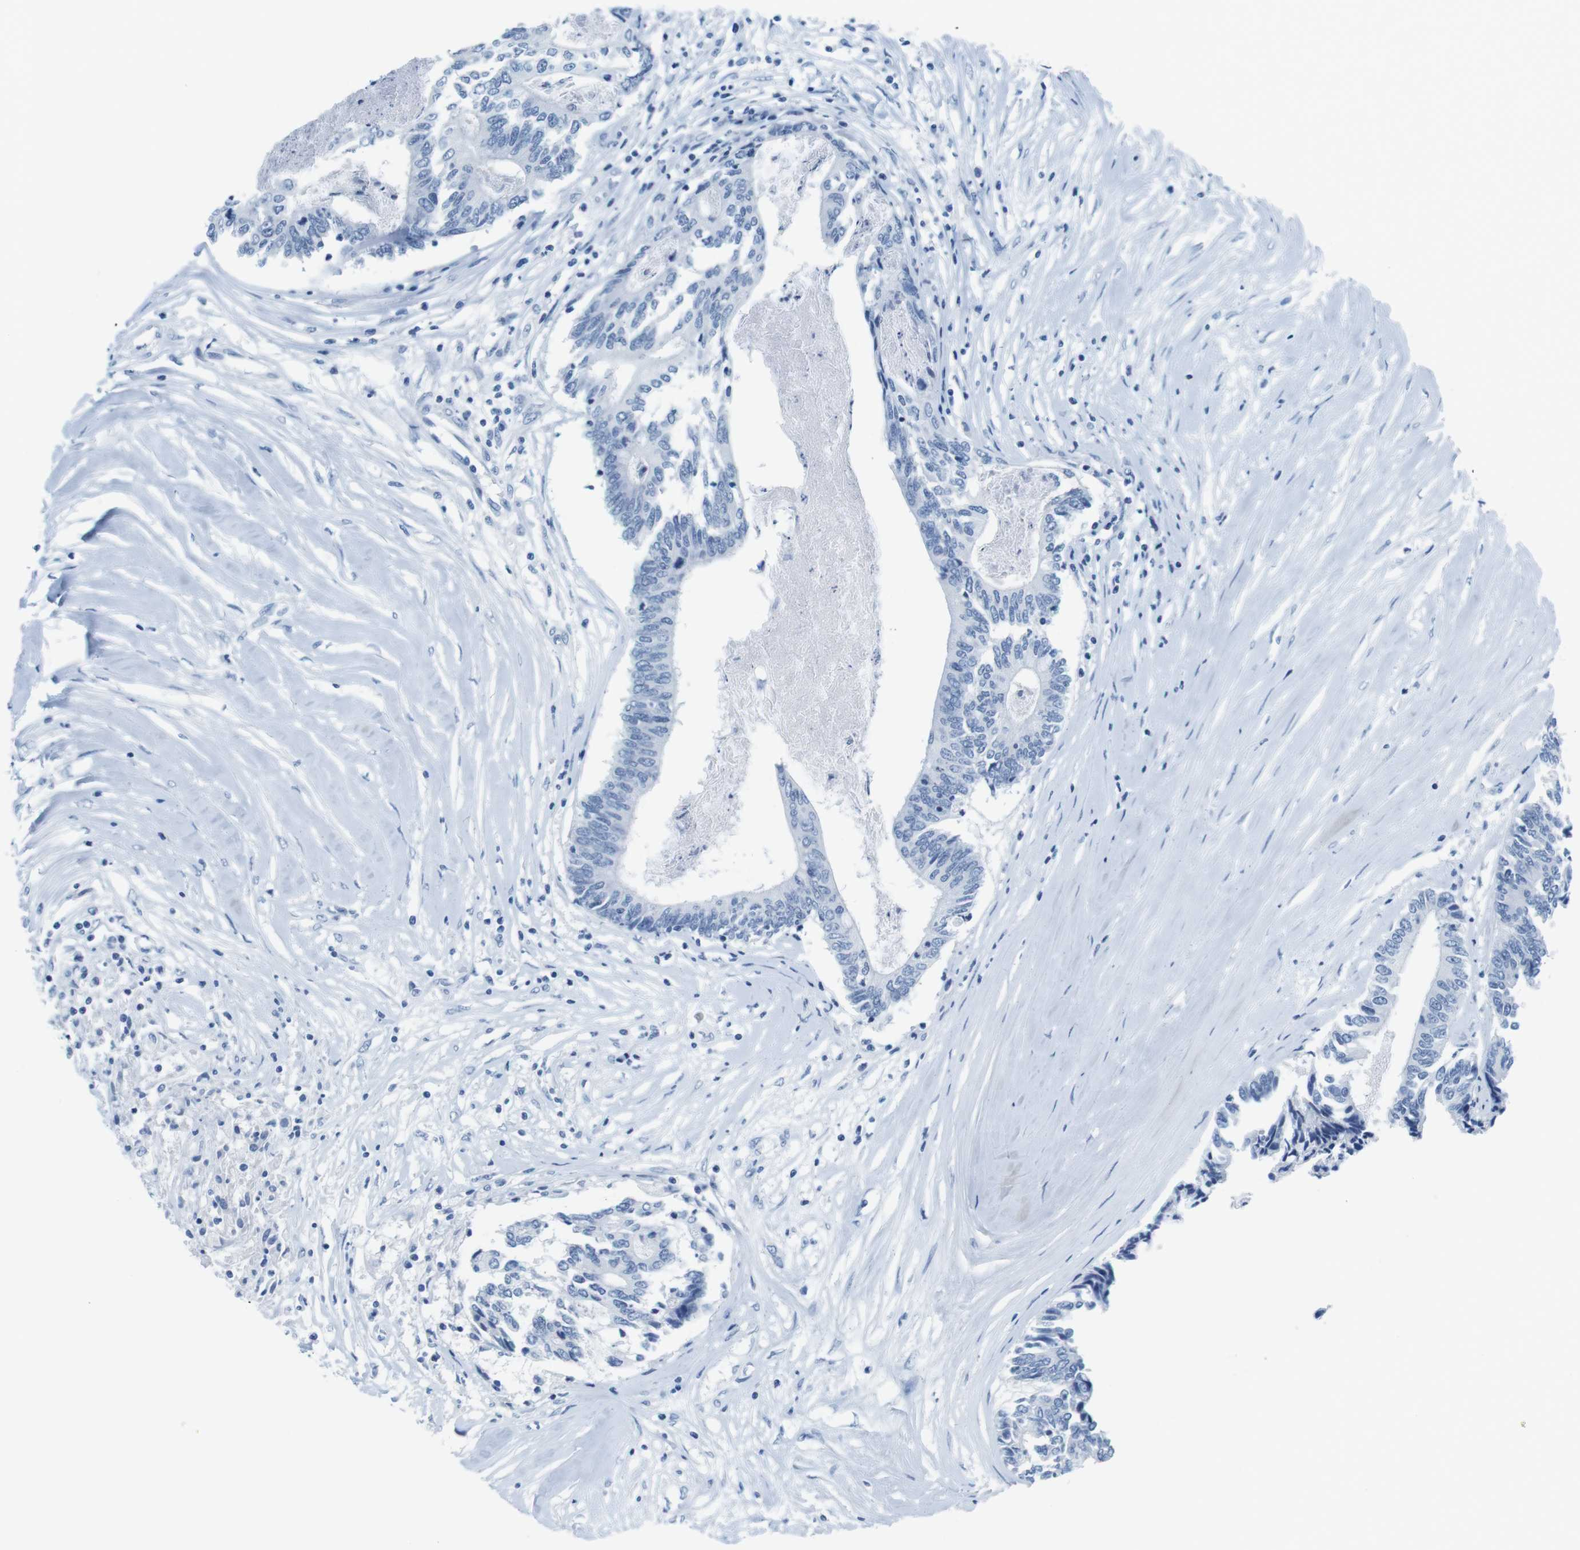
{"staining": {"intensity": "negative", "quantity": "none", "location": "none"}, "tissue": "colorectal cancer", "cell_type": "Tumor cells", "image_type": "cancer", "snomed": [{"axis": "morphology", "description": "Adenocarcinoma, NOS"}, {"axis": "topography", "description": "Rectum"}], "caption": "This is an immunohistochemistry (IHC) image of colorectal cancer. There is no staining in tumor cells.", "gene": "CYP2C9", "patient": {"sex": "male", "age": 63}}